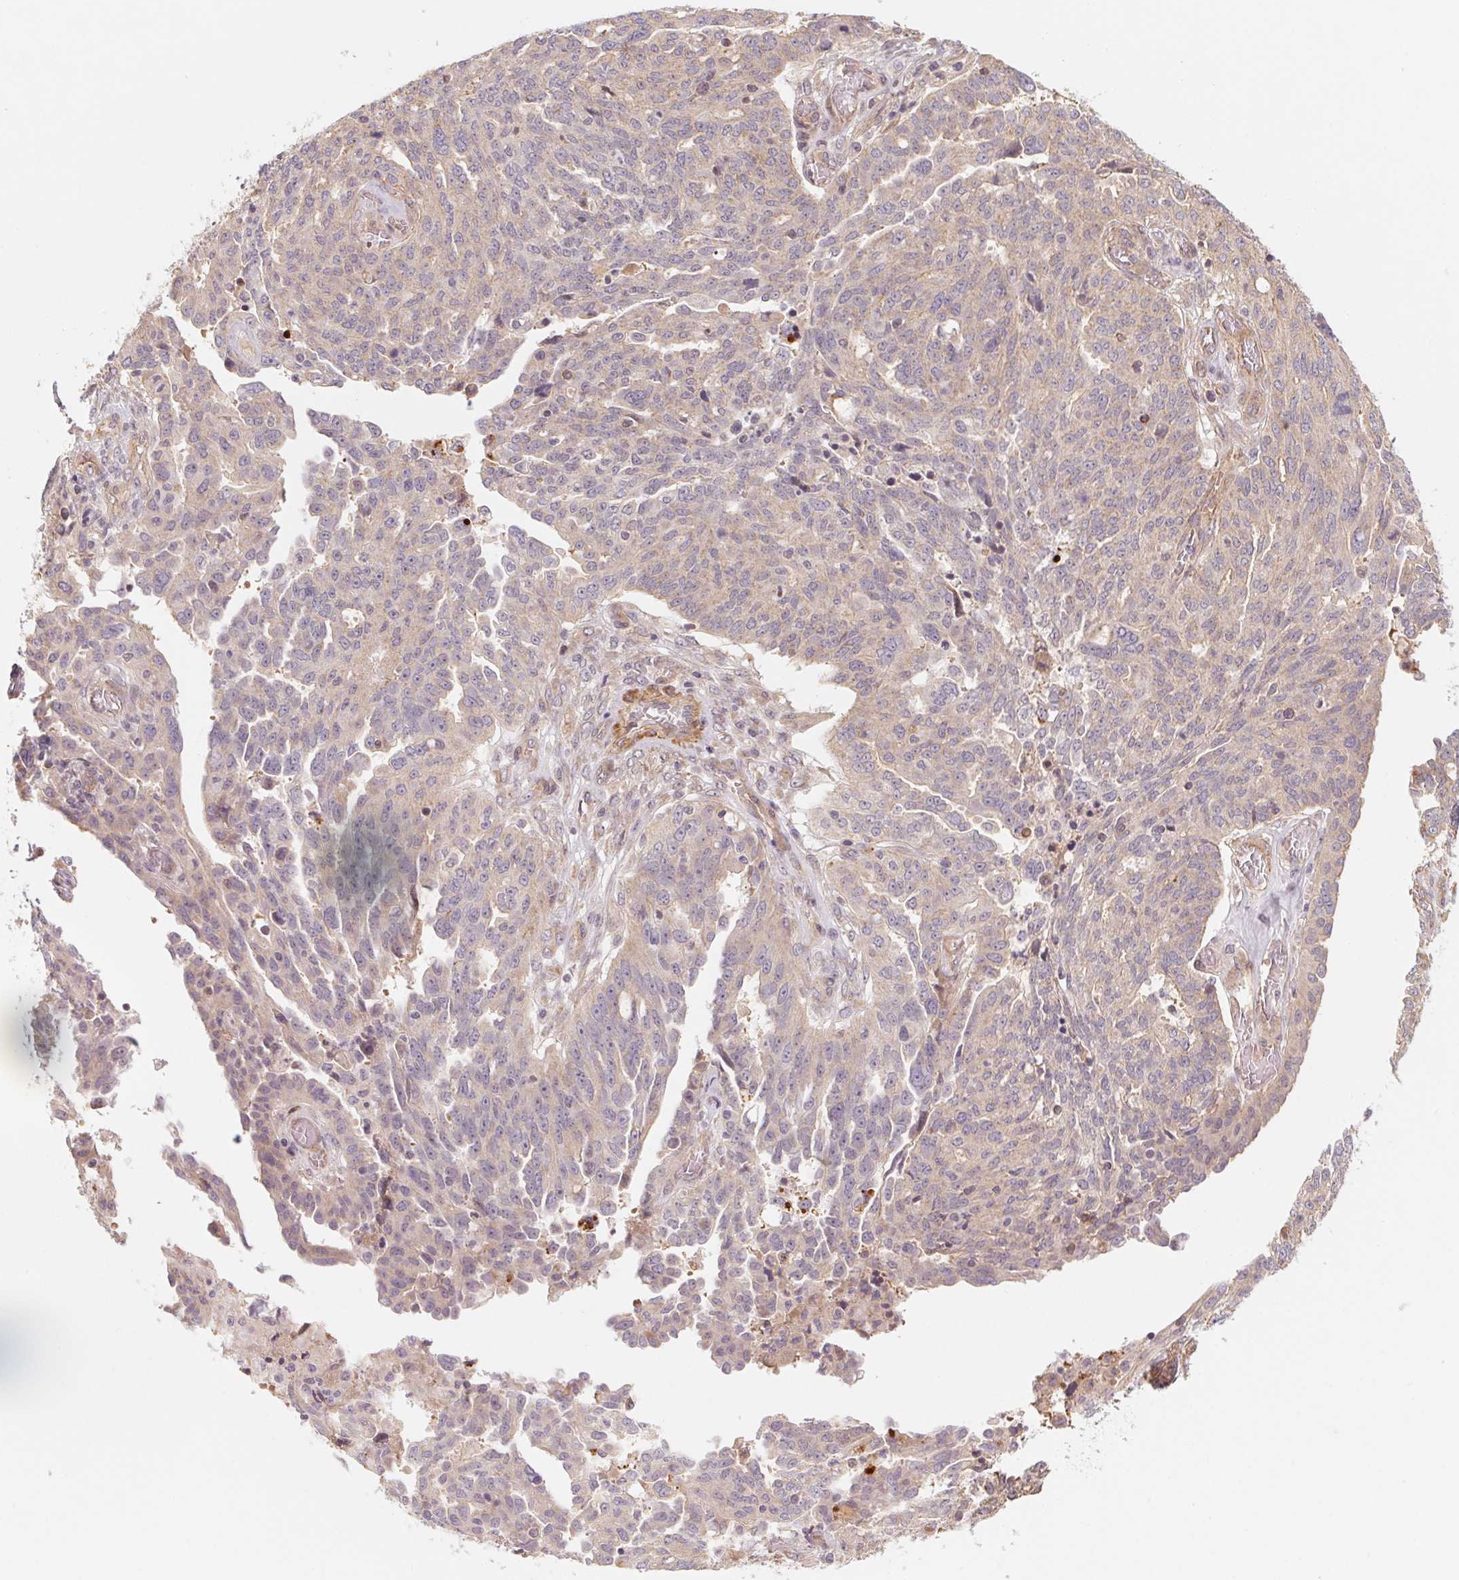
{"staining": {"intensity": "weak", "quantity": "25%-75%", "location": "cytoplasmic/membranous"}, "tissue": "ovarian cancer", "cell_type": "Tumor cells", "image_type": "cancer", "snomed": [{"axis": "morphology", "description": "Cystadenocarcinoma, serous, NOS"}, {"axis": "topography", "description": "Ovary"}], "caption": "Tumor cells show low levels of weak cytoplasmic/membranous positivity in approximately 25%-75% of cells in ovarian cancer (serous cystadenocarcinoma).", "gene": "CCDC112", "patient": {"sex": "female", "age": 67}}